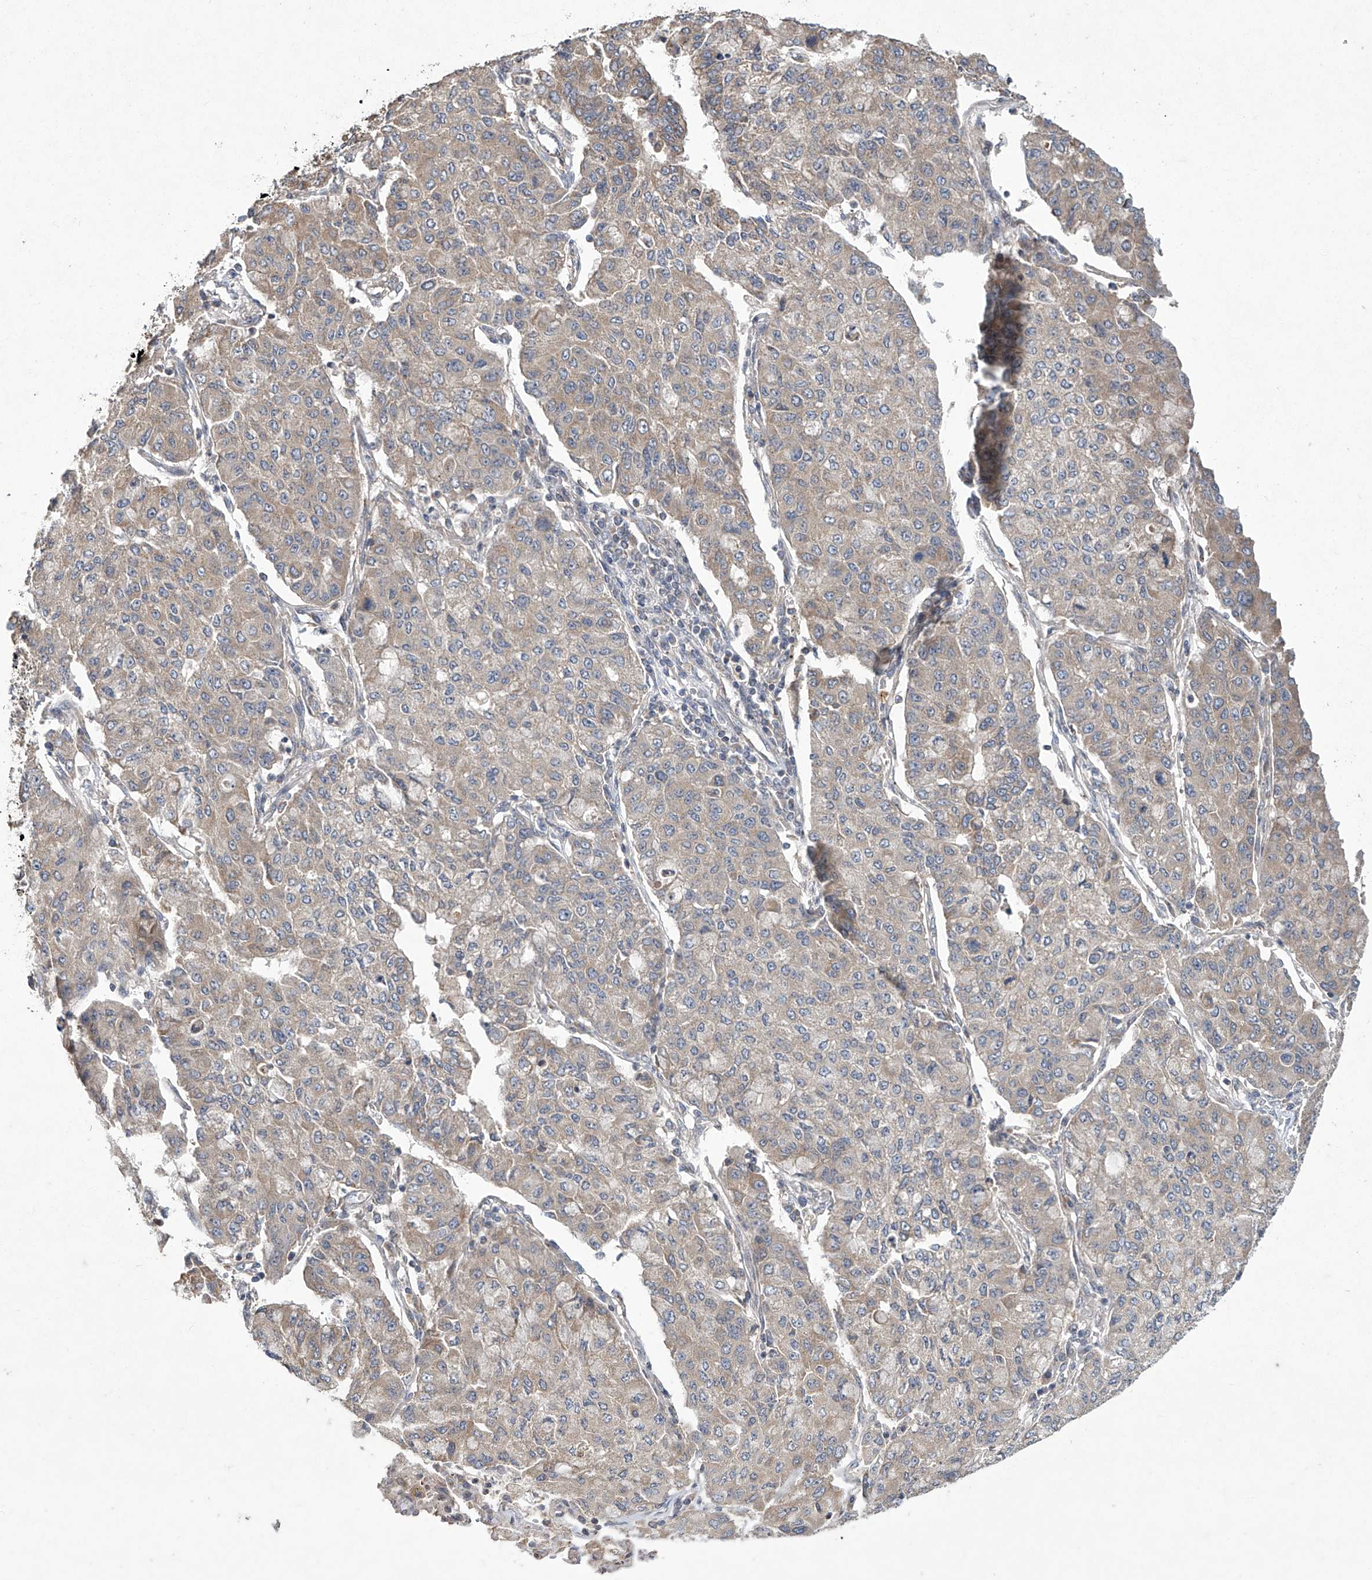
{"staining": {"intensity": "weak", "quantity": "25%-75%", "location": "cytoplasmic/membranous"}, "tissue": "lung cancer", "cell_type": "Tumor cells", "image_type": "cancer", "snomed": [{"axis": "morphology", "description": "Squamous cell carcinoma, NOS"}, {"axis": "topography", "description": "Lung"}], "caption": "Weak cytoplasmic/membranous expression for a protein is identified in approximately 25%-75% of tumor cells of lung cancer using immunohistochemistry (IHC).", "gene": "TRIM60", "patient": {"sex": "male", "age": 74}}